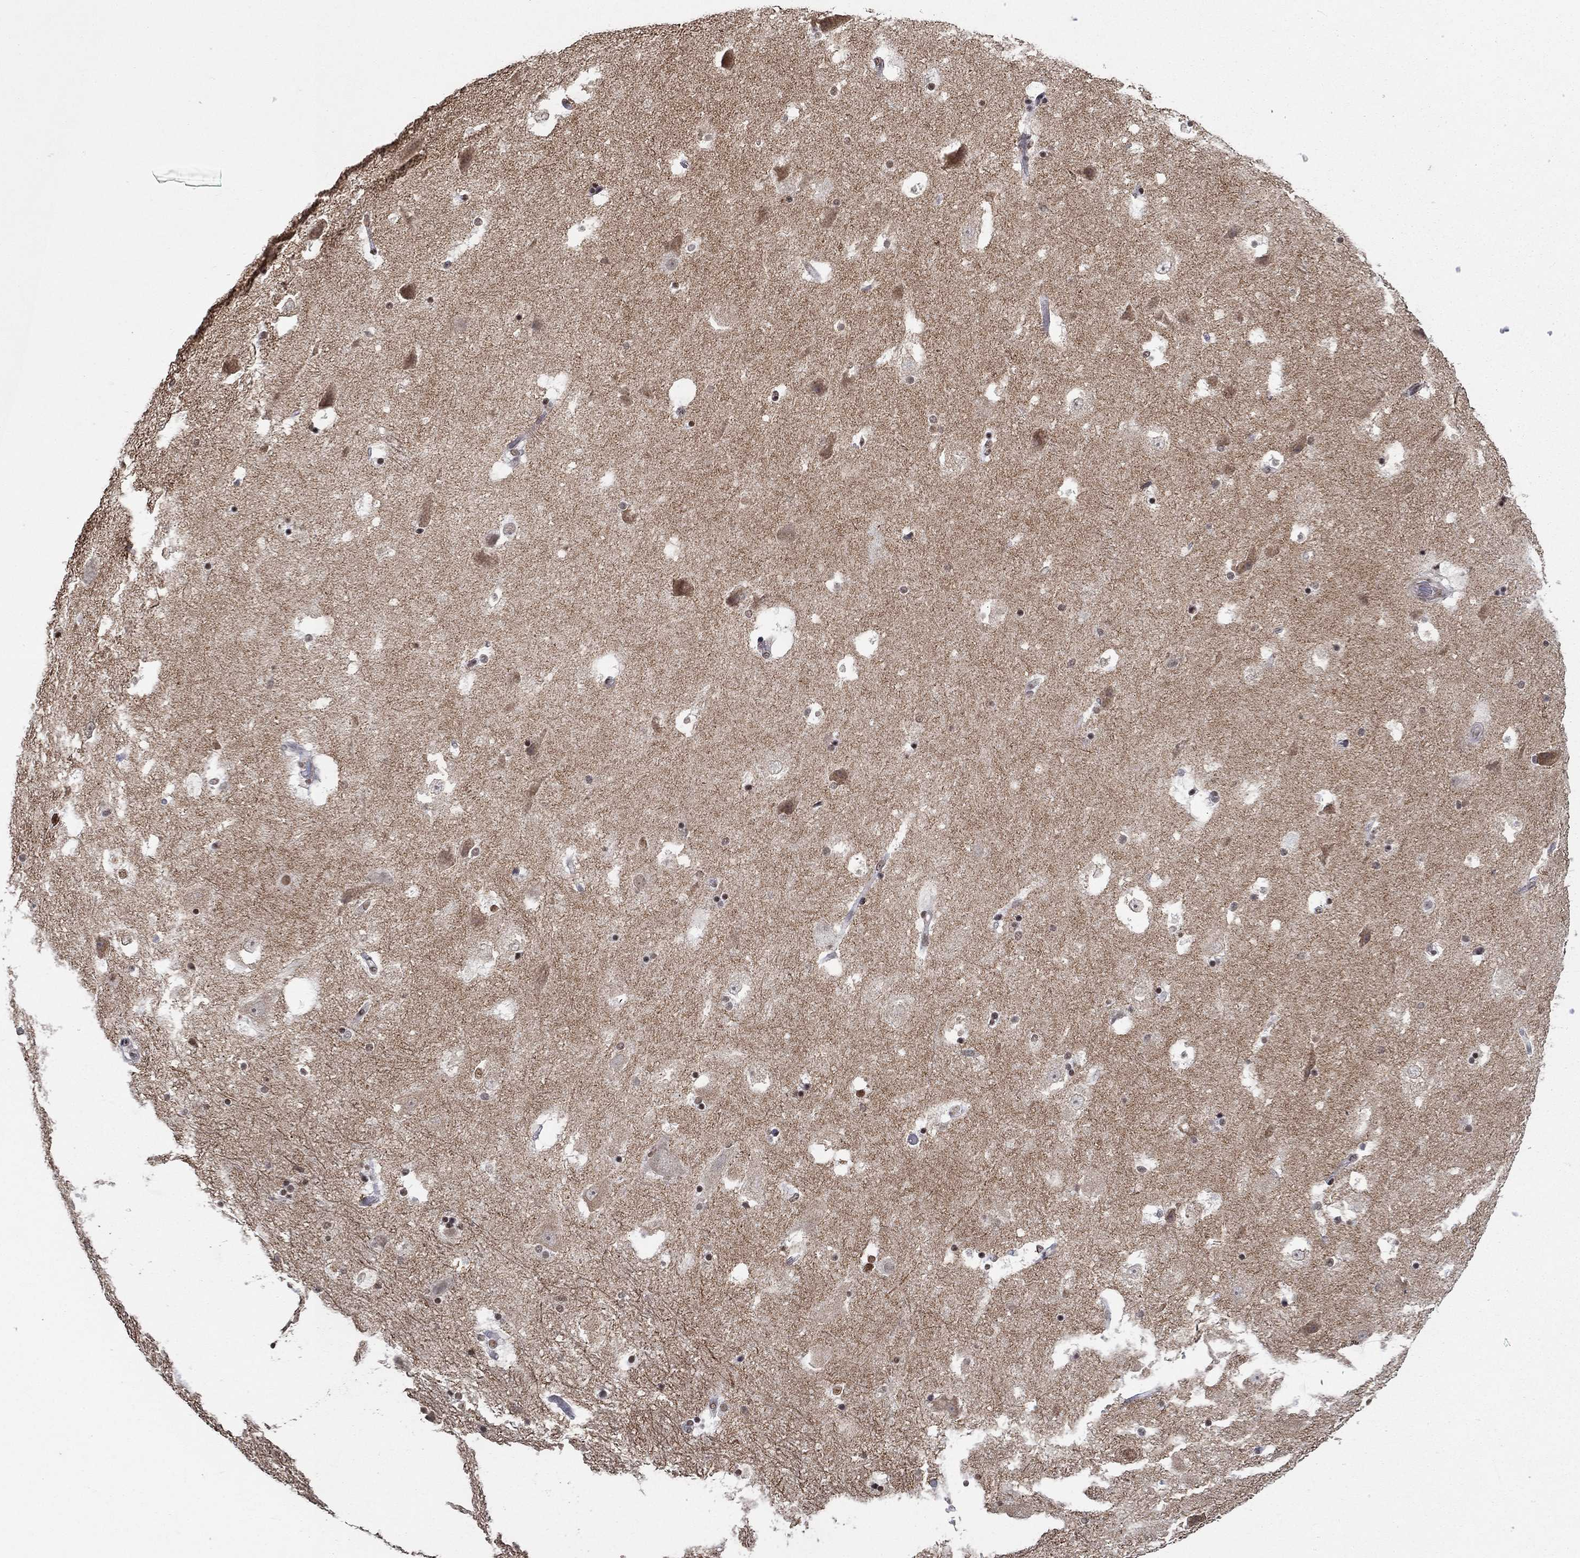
{"staining": {"intensity": "negative", "quantity": "none", "location": "none"}, "tissue": "hippocampus", "cell_type": "Glial cells", "image_type": "normal", "snomed": [{"axis": "morphology", "description": "Normal tissue, NOS"}, {"axis": "topography", "description": "Hippocampus"}], "caption": "IHC micrograph of unremarkable hippocampus: human hippocampus stained with DAB exhibits no significant protein staining in glial cells.", "gene": "GRIA3", "patient": {"sex": "male", "age": 51}}